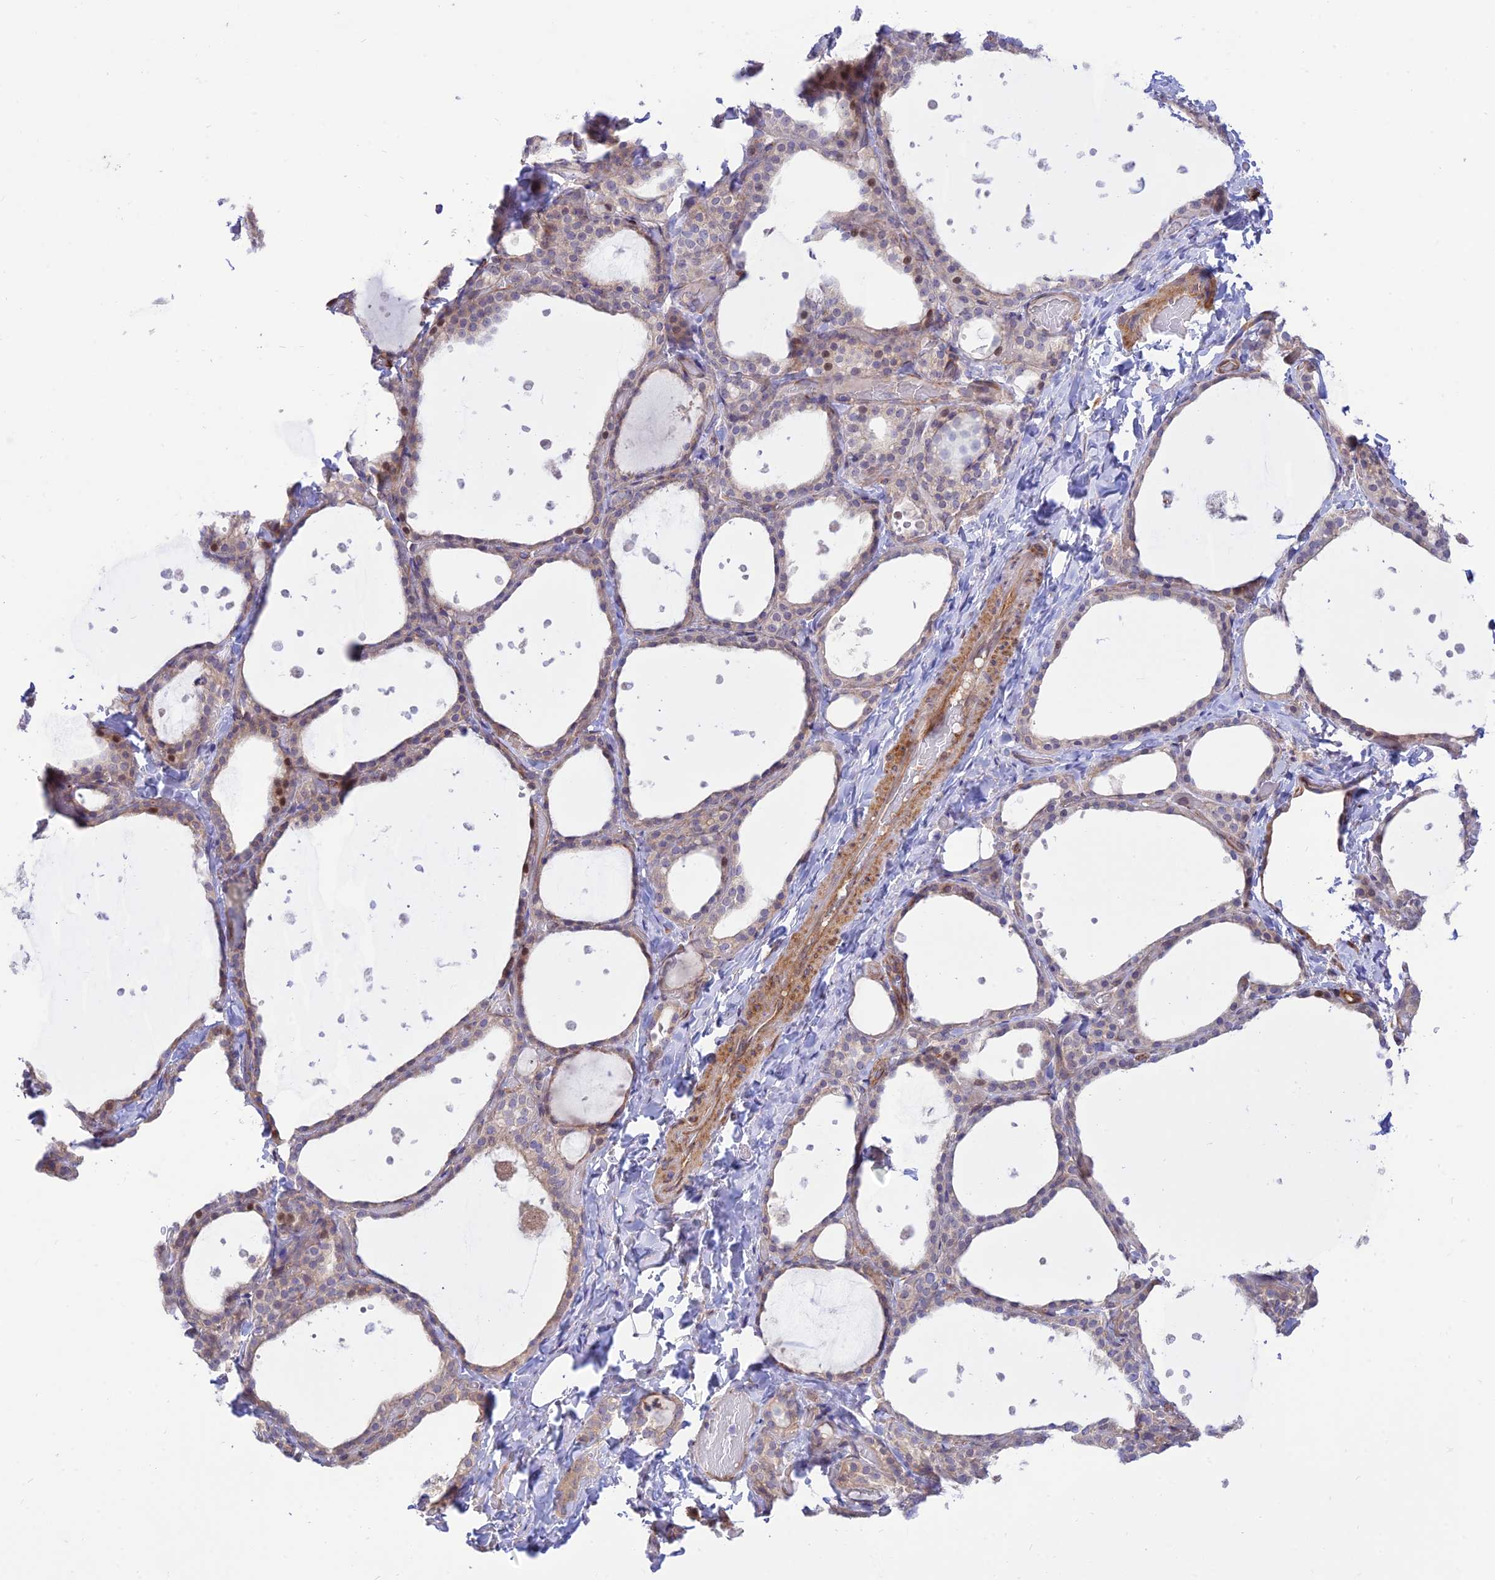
{"staining": {"intensity": "moderate", "quantity": "<25%", "location": "nuclear"}, "tissue": "thyroid gland", "cell_type": "Glandular cells", "image_type": "normal", "snomed": [{"axis": "morphology", "description": "Normal tissue, NOS"}, {"axis": "topography", "description": "Thyroid gland"}], "caption": "Immunohistochemical staining of normal thyroid gland shows low levels of moderate nuclear expression in approximately <25% of glandular cells.", "gene": "KCNAB1", "patient": {"sex": "female", "age": 44}}